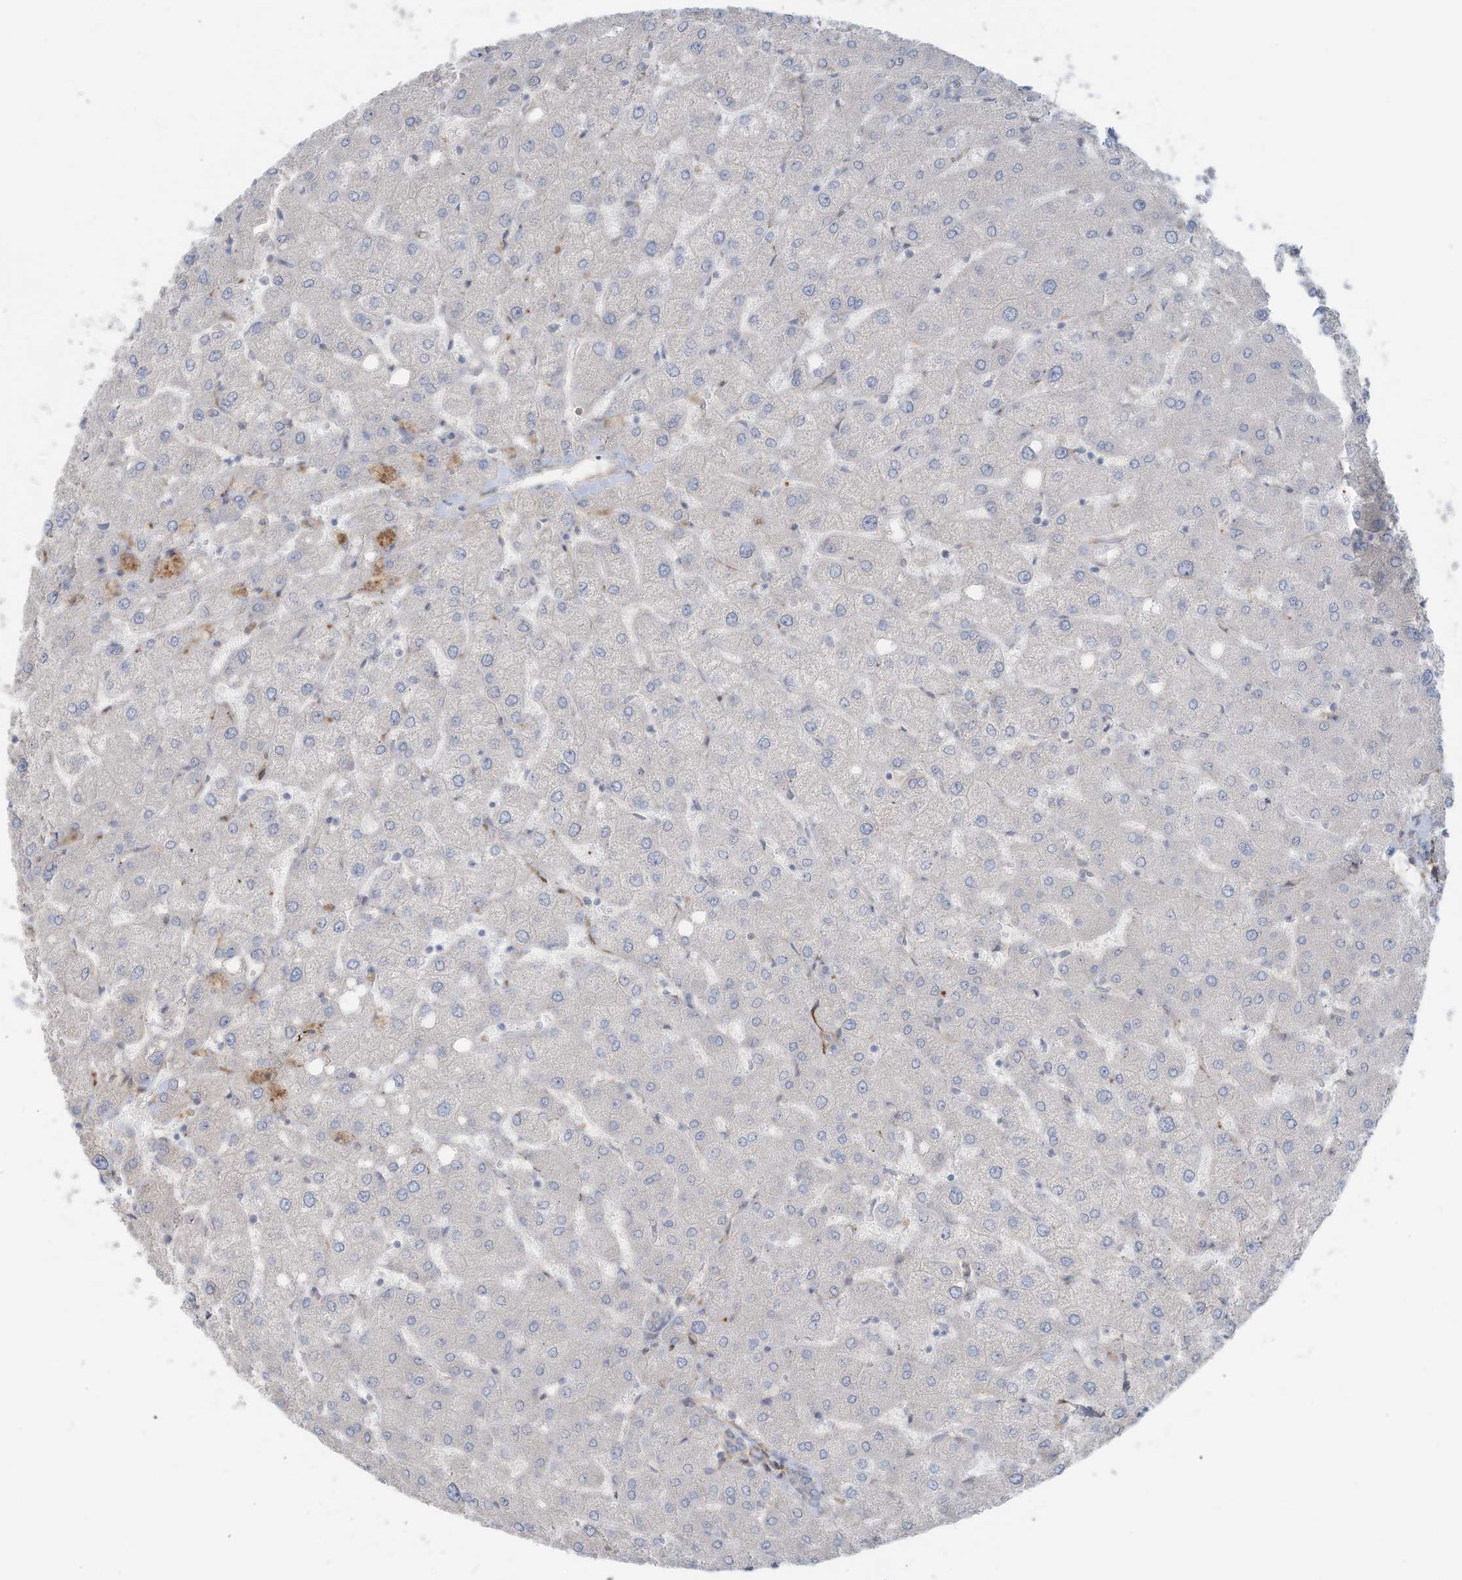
{"staining": {"intensity": "negative", "quantity": "none", "location": "none"}, "tissue": "liver", "cell_type": "Cholangiocytes", "image_type": "normal", "snomed": [{"axis": "morphology", "description": "Normal tissue, NOS"}, {"axis": "topography", "description": "Liver"}], "caption": "A high-resolution histopathology image shows immunohistochemistry staining of normal liver, which exhibits no significant staining in cholangiocytes.", "gene": "SLC17A7", "patient": {"sex": "female", "age": 54}}